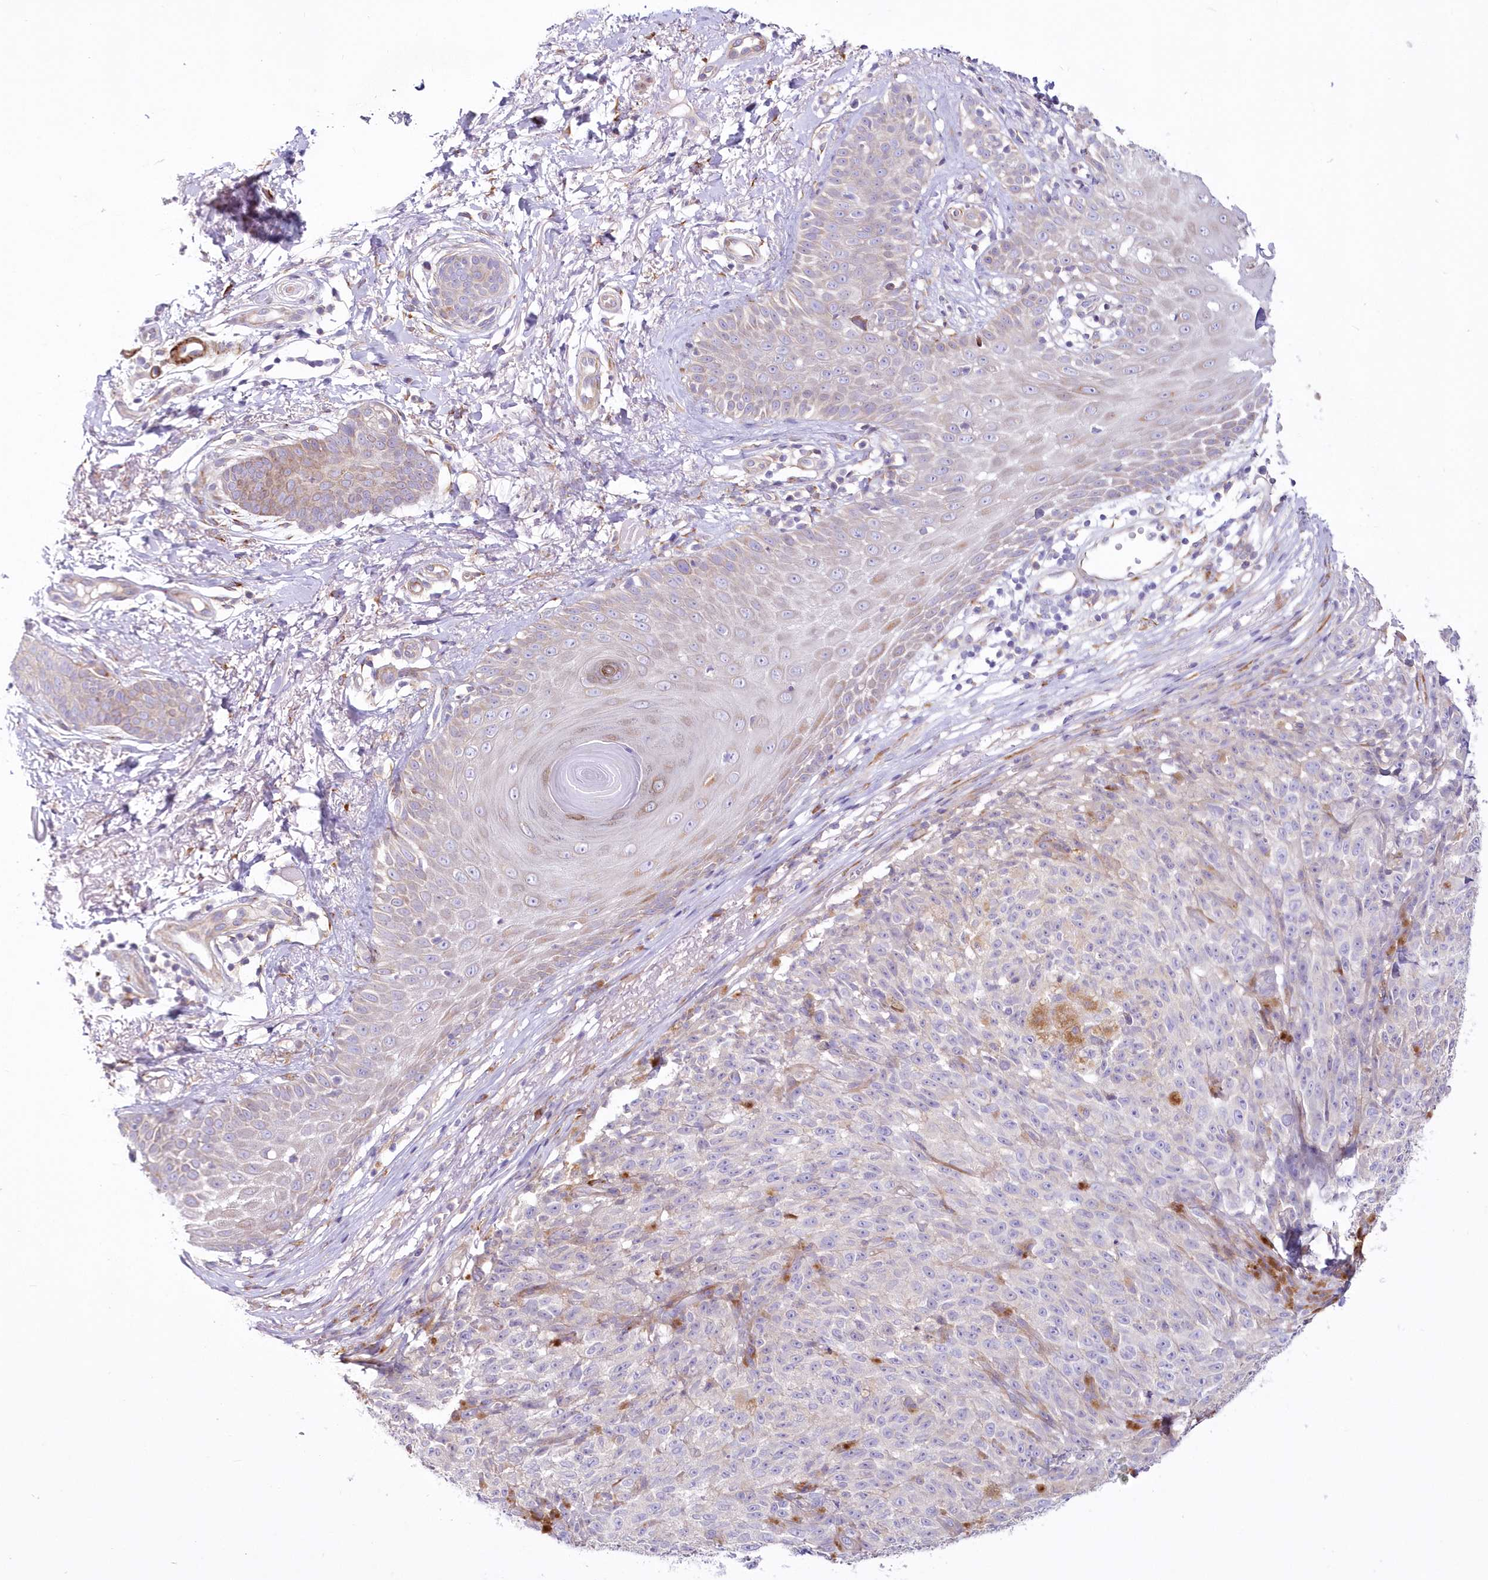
{"staining": {"intensity": "negative", "quantity": "none", "location": "none"}, "tissue": "melanoma", "cell_type": "Tumor cells", "image_type": "cancer", "snomed": [{"axis": "morphology", "description": "Malignant melanoma, NOS"}, {"axis": "topography", "description": "Skin"}], "caption": "Immunohistochemistry micrograph of neoplastic tissue: human malignant melanoma stained with DAB (3,3'-diaminobenzidine) shows no significant protein expression in tumor cells.", "gene": "ARFGEF3", "patient": {"sex": "female", "age": 82}}